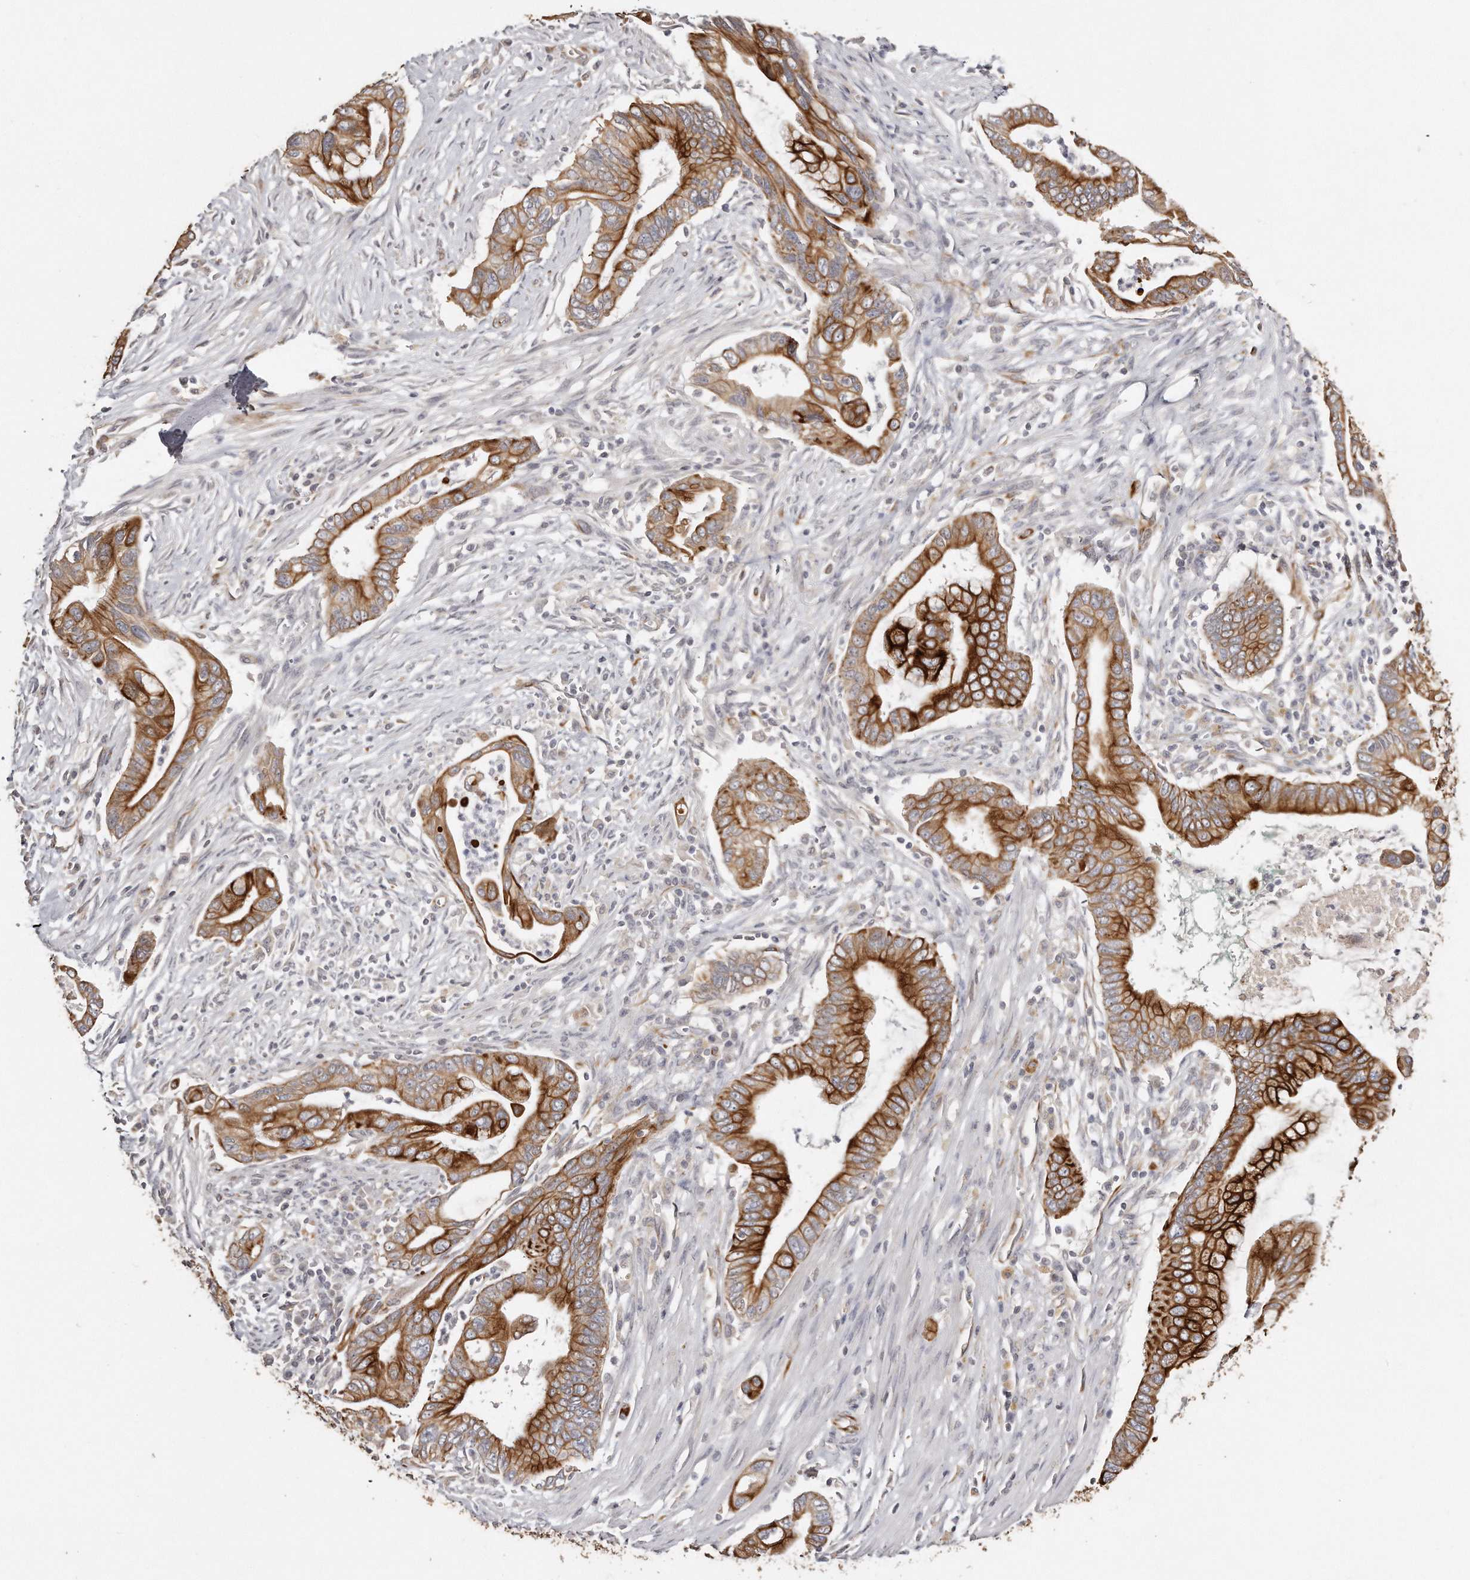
{"staining": {"intensity": "strong", "quantity": ">75%", "location": "cytoplasmic/membranous"}, "tissue": "pancreatic cancer", "cell_type": "Tumor cells", "image_type": "cancer", "snomed": [{"axis": "morphology", "description": "Adenocarcinoma, NOS"}, {"axis": "topography", "description": "Pancreas"}], "caption": "The immunohistochemical stain shows strong cytoplasmic/membranous positivity in tumor cells of adenocarcinoma (pancreatic) tissue.", "gene": "ZYG11A", "patient": {"sex": "male", "age": 78}}